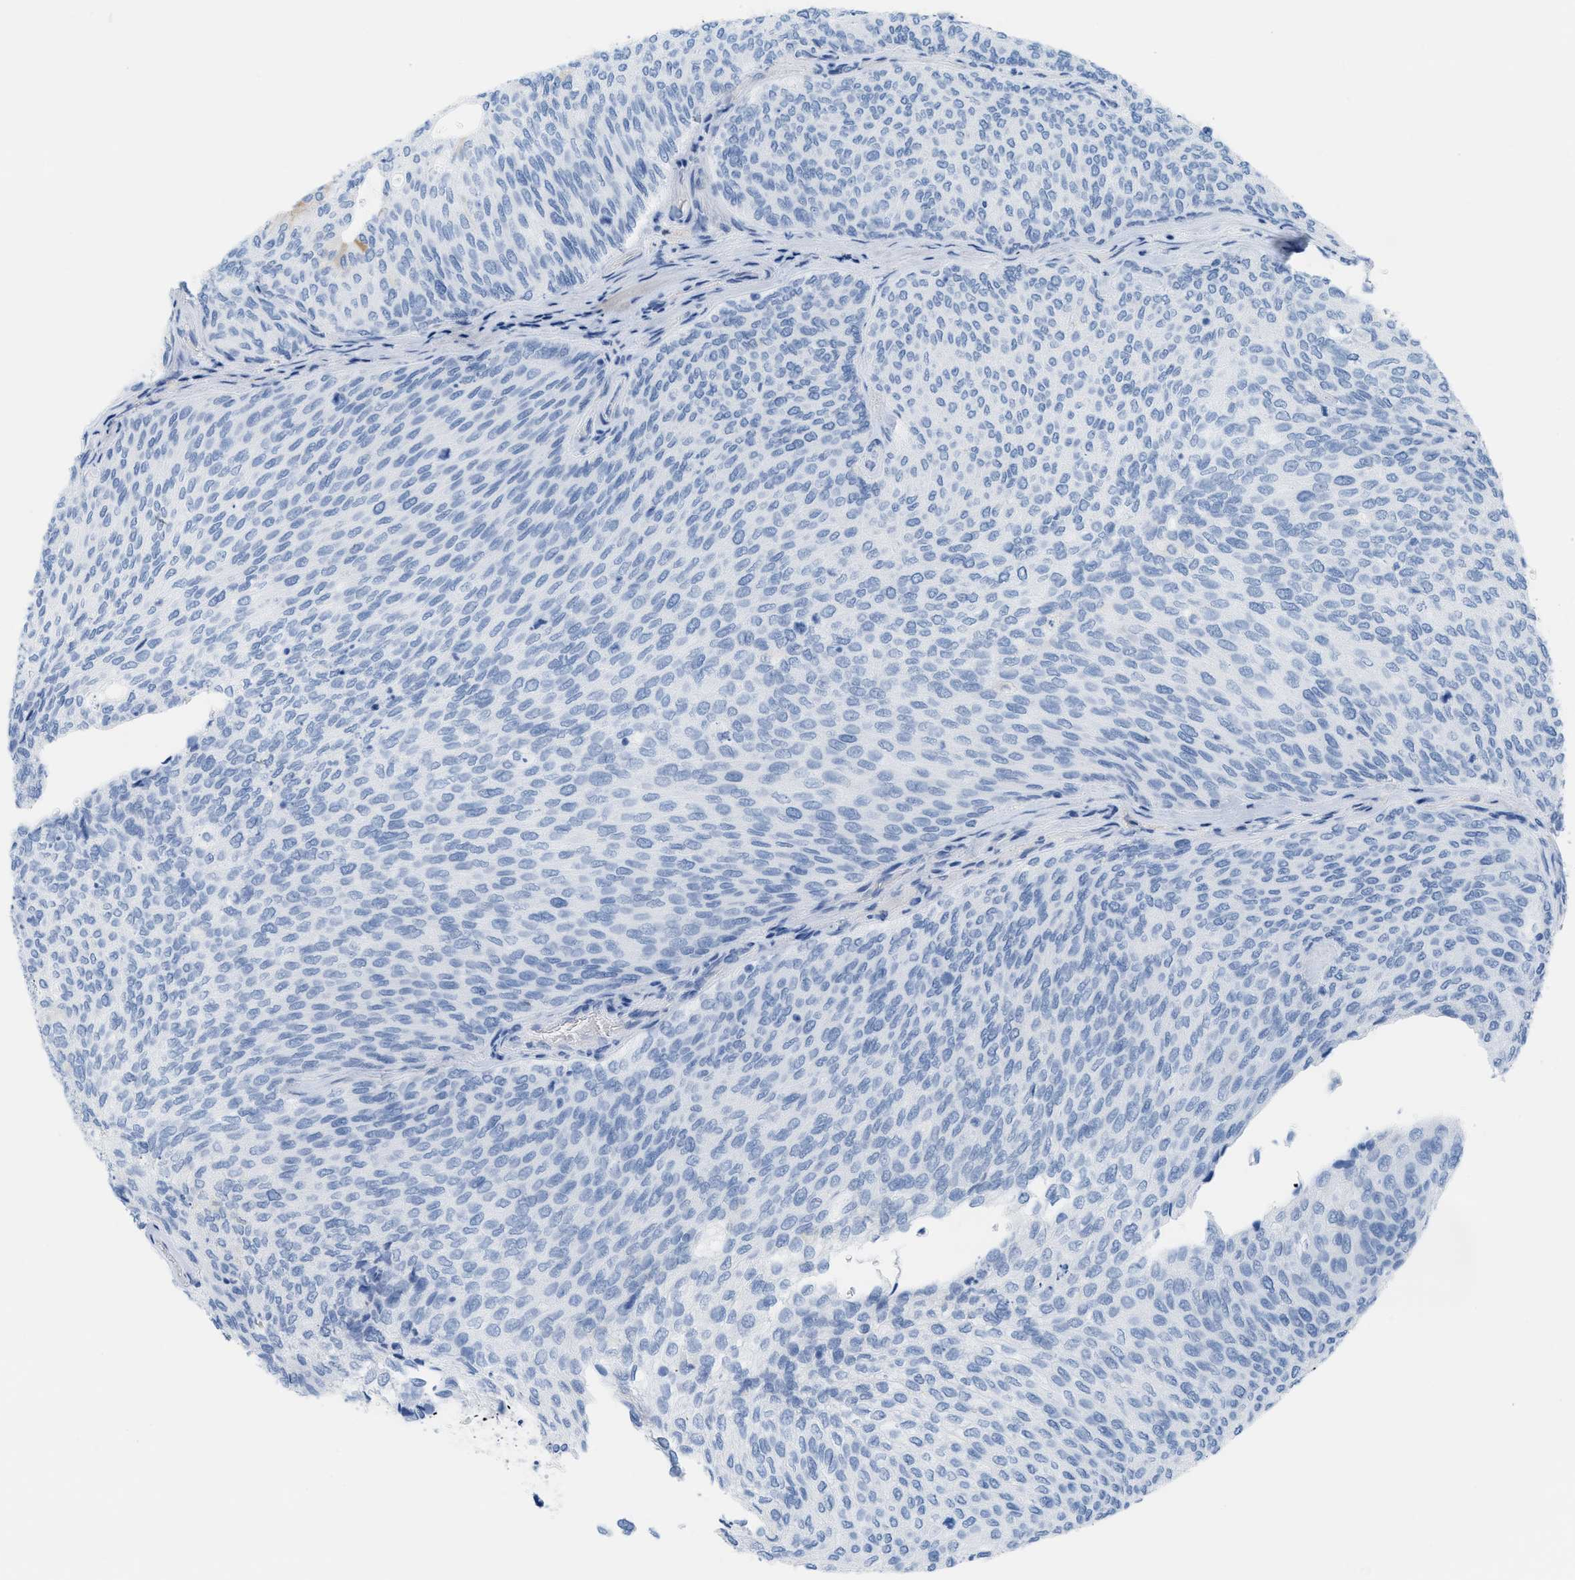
{"staining": {"intensity": "negative", "quantity": "none", "location": "none"}, "tissue": "urothelial cancer", "cell_type": "Tumor cells", "image_type": "cancer", "snomed": [{"axis": "morphology", "description": "Urothelial carcinoma, Low grade"}, {"axis": "topography", "description": "Urinary bladder"}], "caption": "Protein analysis of urothelial carcinoma (low-grade) displays no significant positivity in tumor cells.", "gene": "ASGR1", "patient": {"sex": "female", "age": 79}}